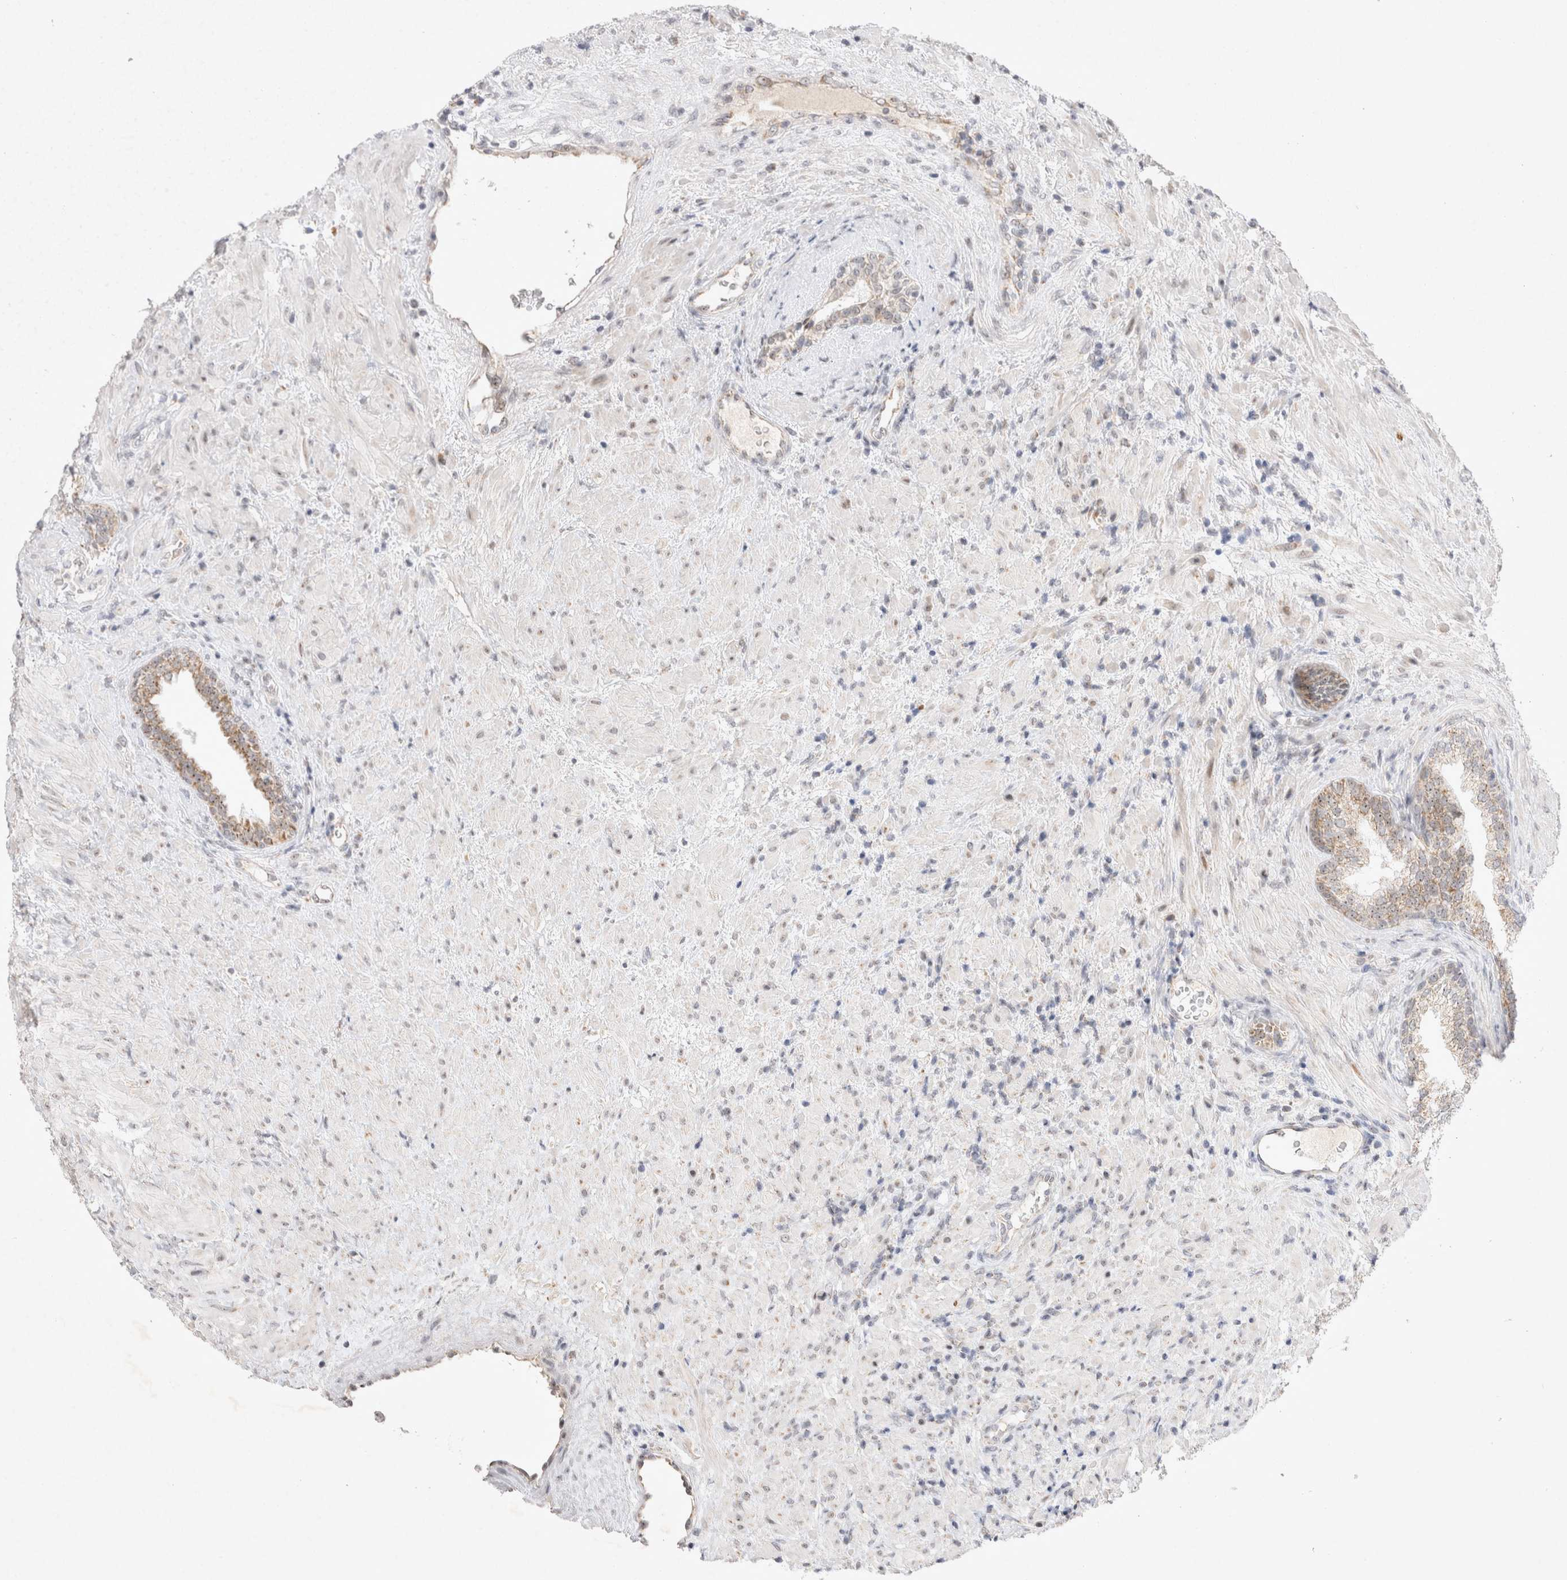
{"staining": {"intensity": "weak", "quantity": "25%-75%", "location": "cytoplasmic/membranous,nuclear"}, "tissue": "prostate", "cell_type": "Glandular cells", "image_type": "normal", "snomed": [{"axis": "morphology", "description": "Normal tissue, NOS"}, {"axis": "topography", "description": "Prostate"}], "caption": "Immunohistochemistry of benign human prostate exhibits low levels of weak cytoplasmic/membranous,nuclear positivity in approximately 25%-75% of glandular cells.", "gene": "MRPL37", "patient": {"sex": "male", "age": 76}}